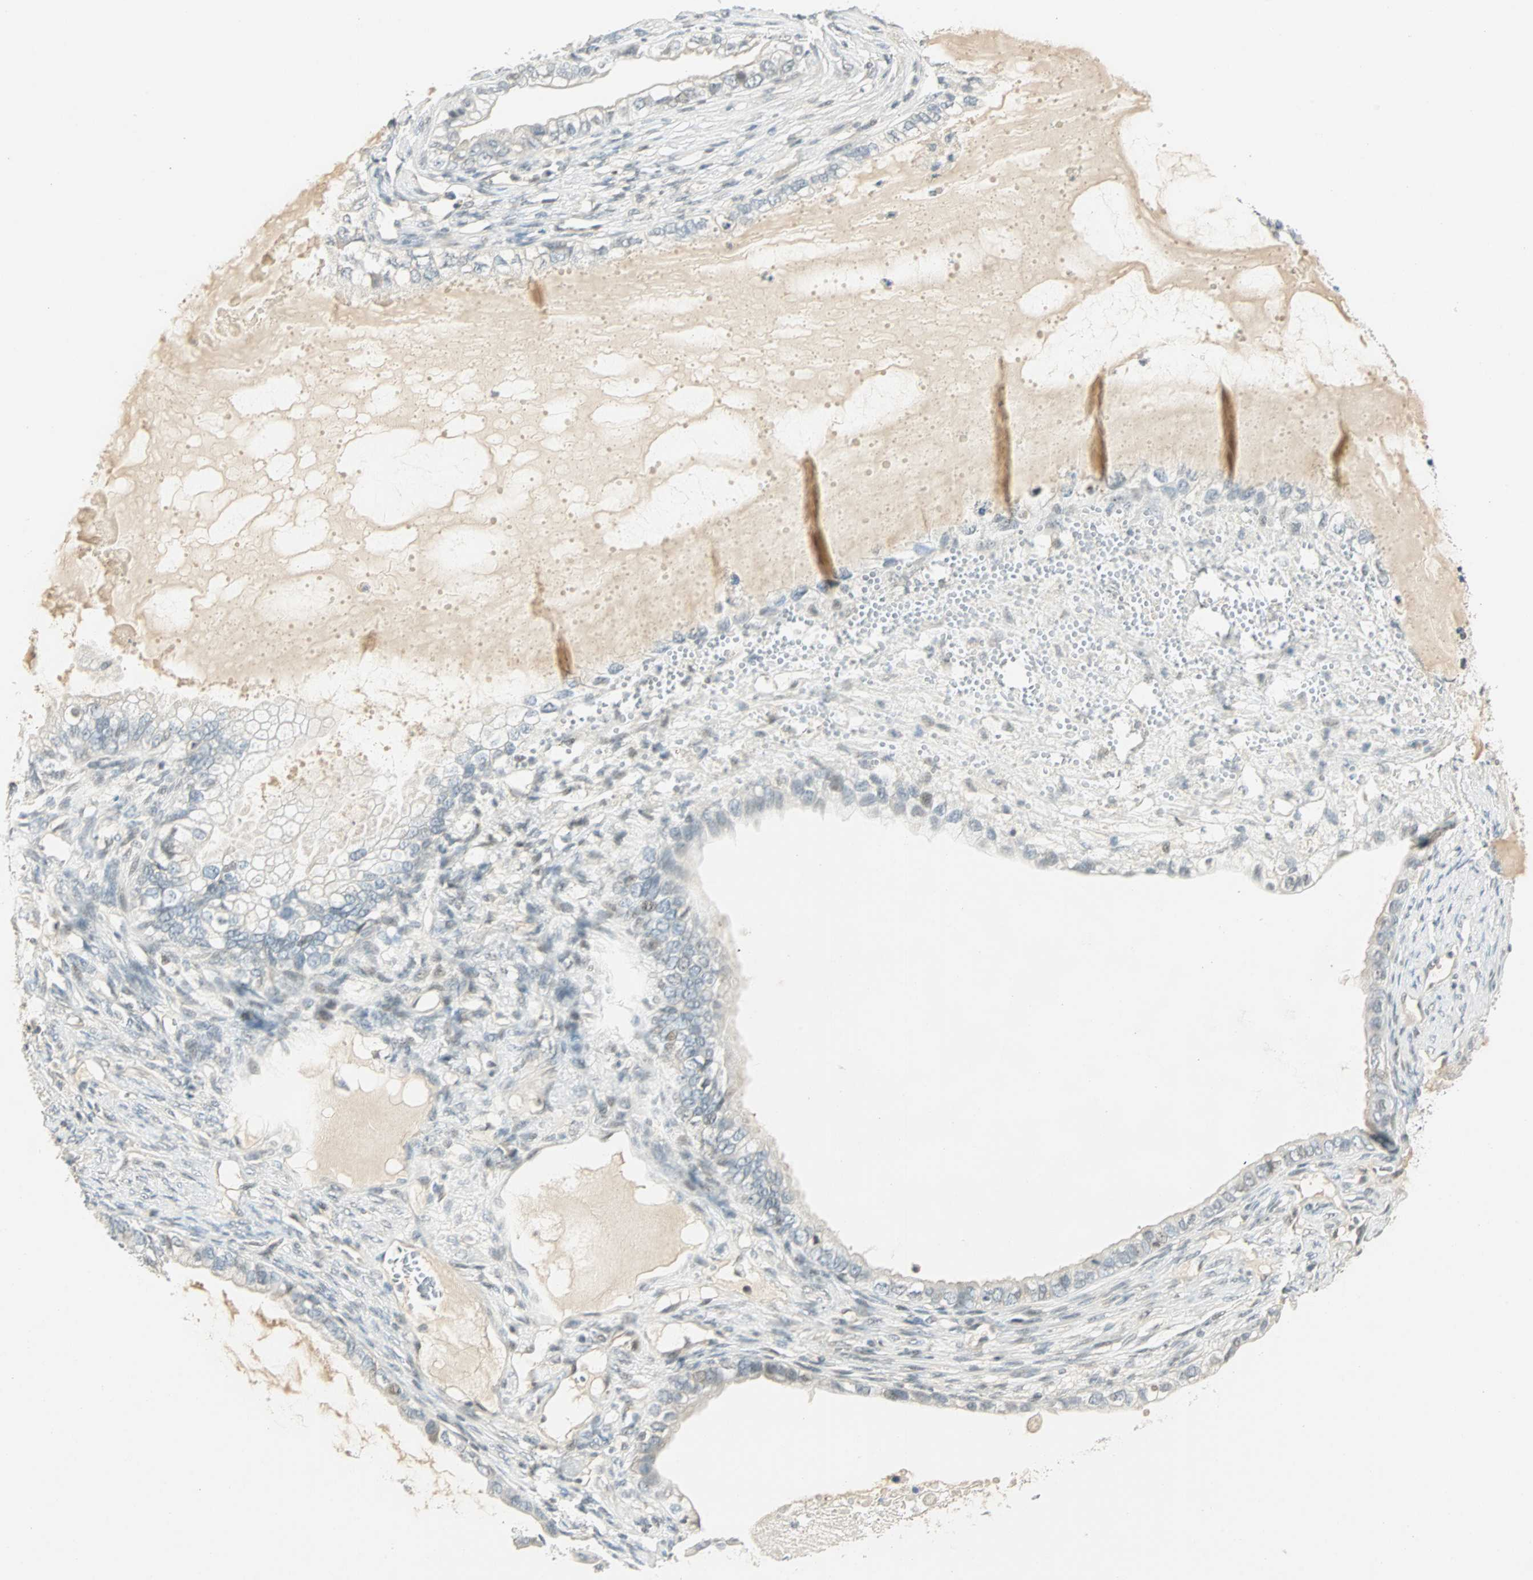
{"staining": {"intensity": "weak", "quantity": "<25%", "location": "nuclear"}, "tissue": "ovarian cancer", "cell_type": "Tumor cells", "image_type": "cancer", "snomed": [{"axis": "morphology", "description": "Cystadenocarcinoma, mucinous, NOS"}, {"axis": "topography", "description": "Ovary"}], "caption": "This is a image of immunohistochemistry staining of mucinous cystadenocarcinoma (ovarian), which shows no expression in tumor cells.", "gene": "SMAD3", "patient": {"sex": "female", "age": 80}}